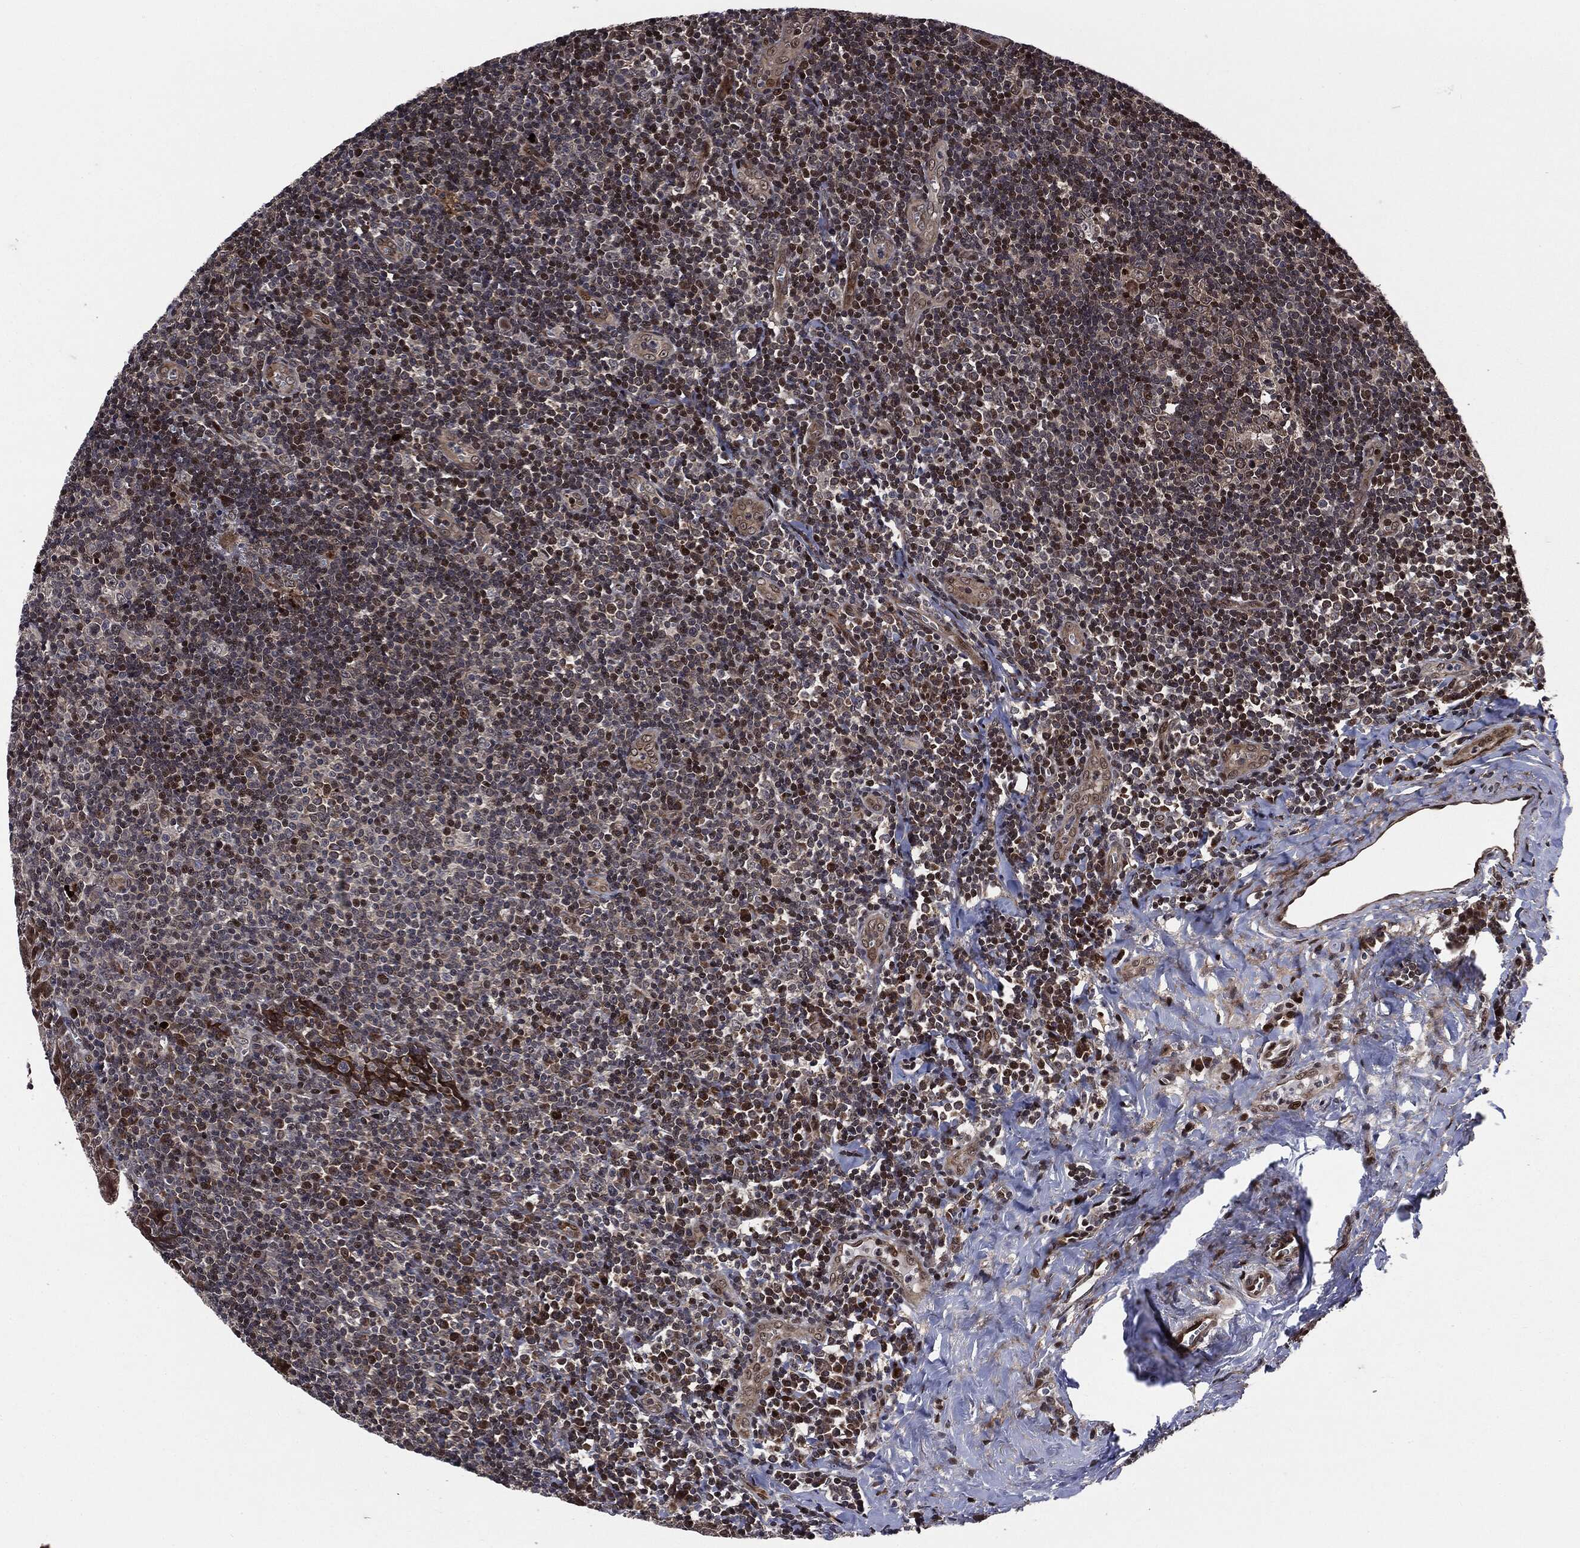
{"staining": {"intensity": "strong", "quantity": "<25%", "location": "nuclear"}, "tissue": "tonsil", "cell_type": "Germinal center cells", "image_type": "normal", "snomed": [{"axis": "morphology", "description": "Normal tissue, NOS"}, {"axis": "morphology", "description": "Inflammation, NOS"}, {"axis": "topography", "description": "Tonsil"}], "caption": "Protein expression analysis of unremarkable tonsil displays strong nuclear positivity in about <25% of germinal center cells. (DAB (3,3'-diaminobenzidine) = brown stain, brightfield microscopy at high magnification).", "gene": "SMAD4", "patient": {"sex": "female", "age": 31}}